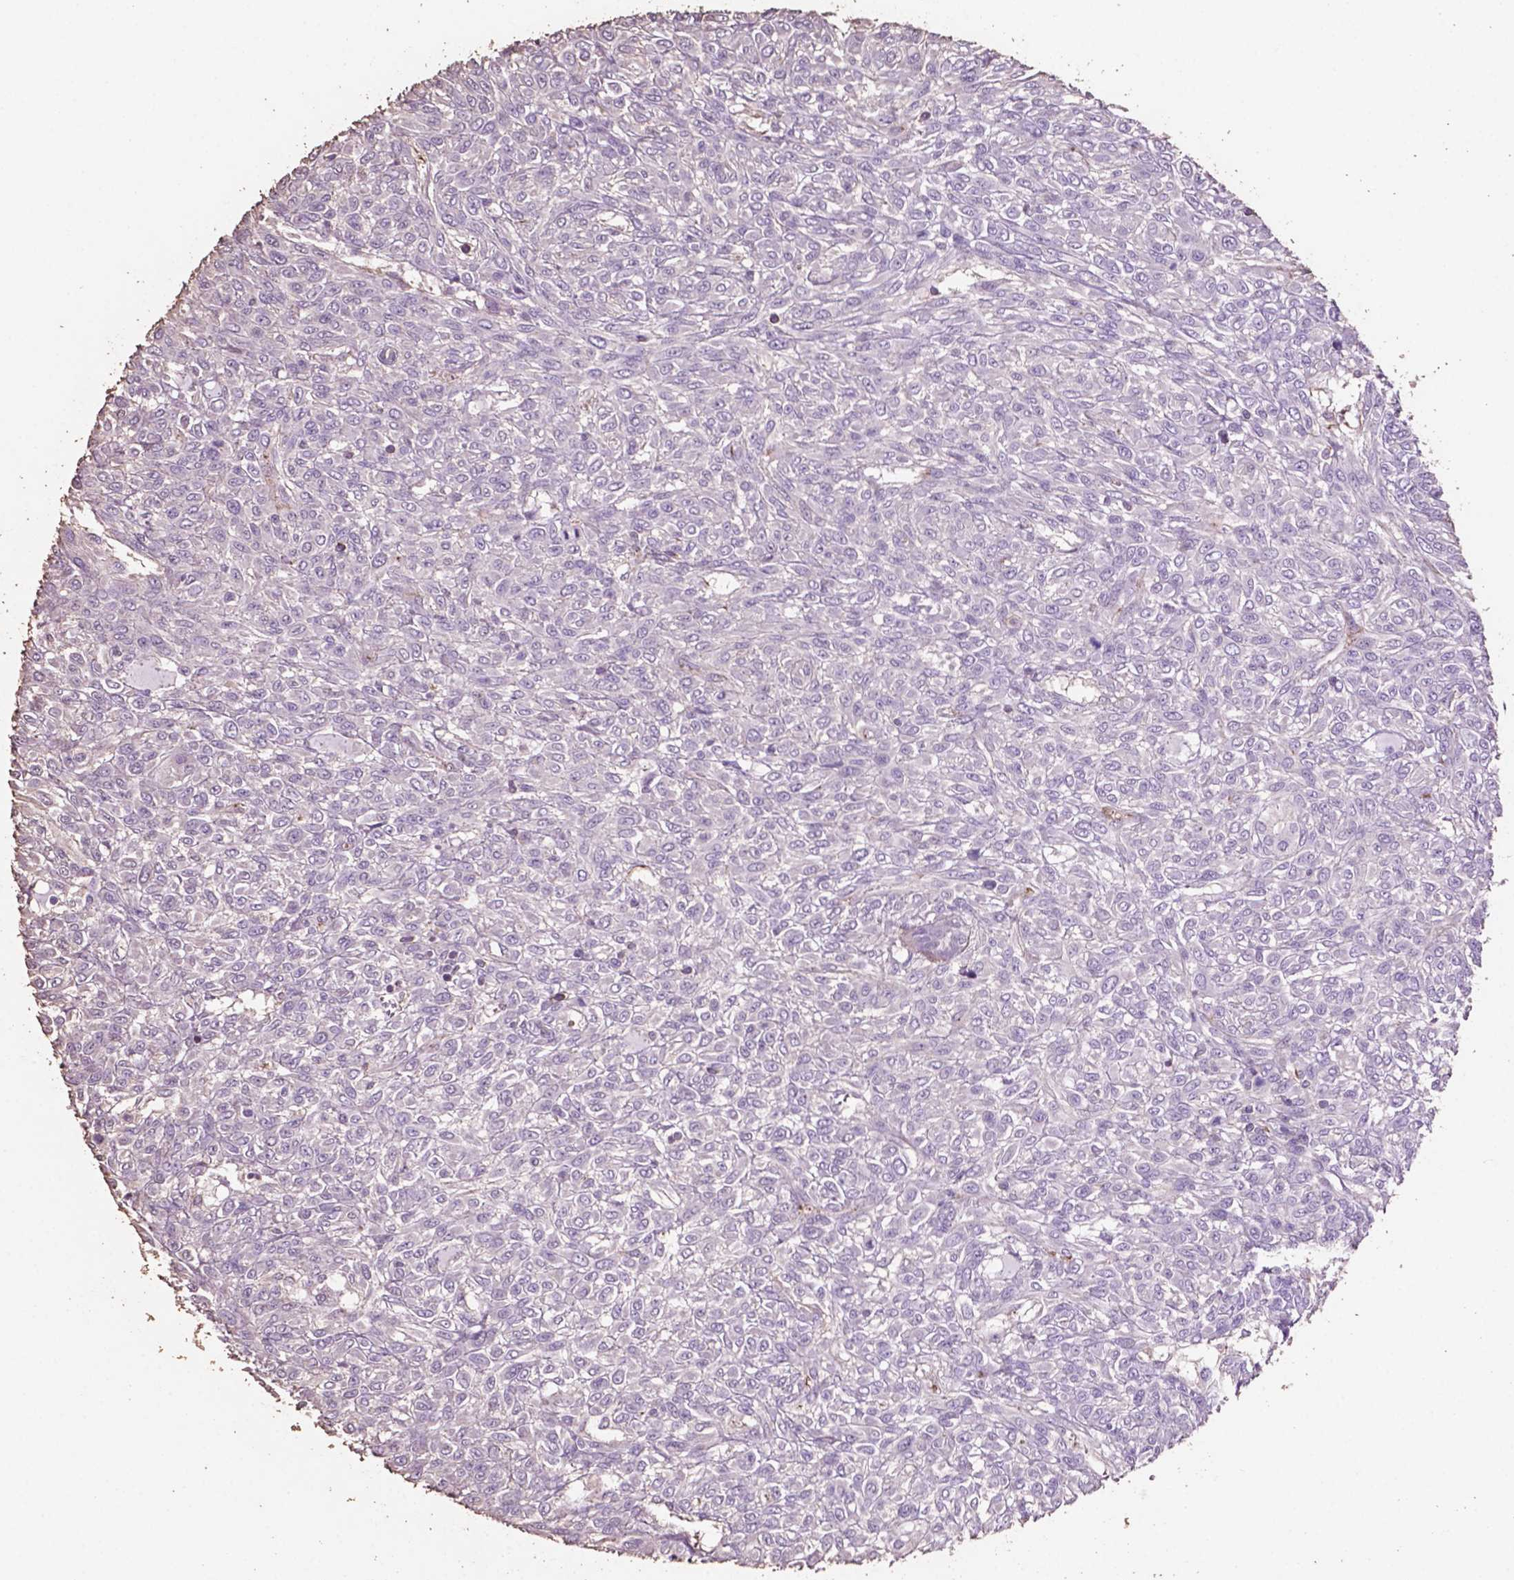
{"staining": {"intensity": "negative", "quantity": "none", "location": "none"}, "tissue": "renal cancer", "cell_type": "Tumor cells", "image_type": "cancer", "snomed": [{"axis": "morphology", "description": "Adenocarcinoma, NOS"}, {"axis": "topography", "description": "Kidney"}], "caption": "This is a photomicrograph of IHC staining of renal cancer (adenocarcinoma), which shows no expression in tumor cells.", "gene": "COMMD4", "patient": {"sex": "male", "age": 58}}